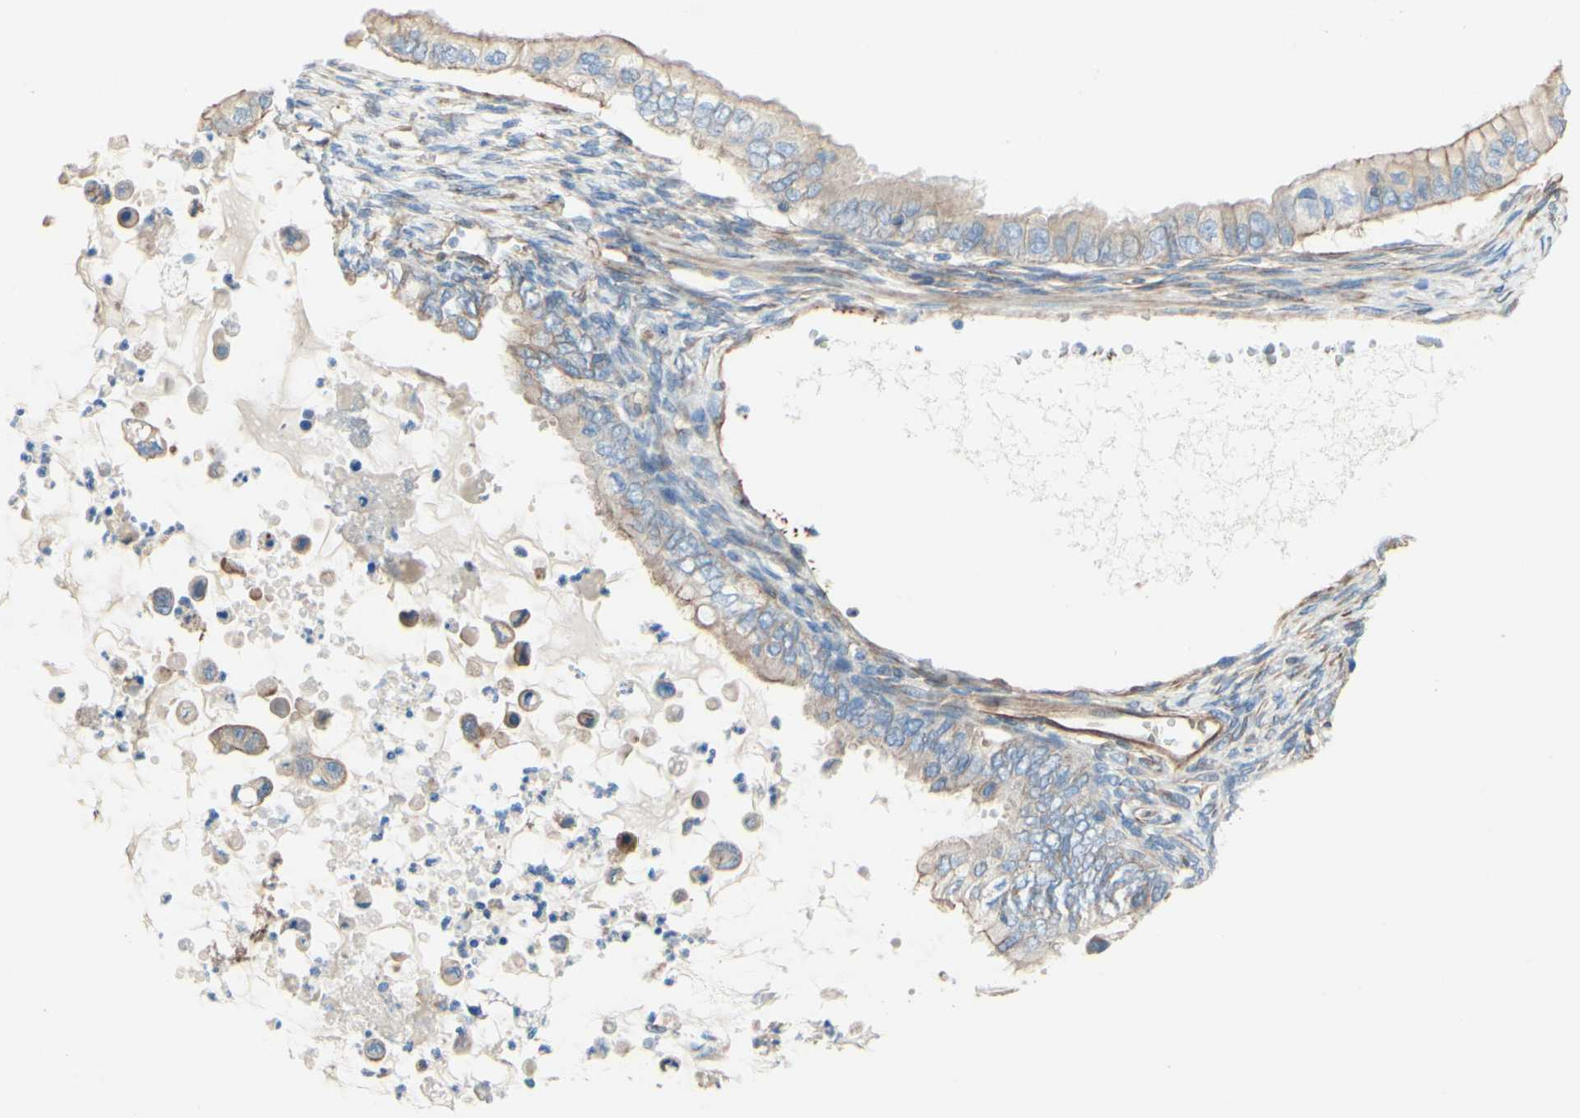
{"staining": {"intensity": "weak", "quantity": ">75%", "location": "cytoplasmic/membranous"}, "tissue": "ovarian cancer", "cell_type": "Tumor cells", "image_type": "cancer", "snomed": [{"axis": "morphology", "description": "Cystadenocarcinoma, mucinous, NOS"}, {"axis": "topography", "description": "Ovary"}], "caption": "The photomicrograph exhibits staining of mucinous cystadenocarcinoma (ovarian), revealing weak cytoplasmic/membranous protein expression (brown color) within tumor cells.", "gene": "ENDOD1", "patient": {"sex": "female", "age": 80}}